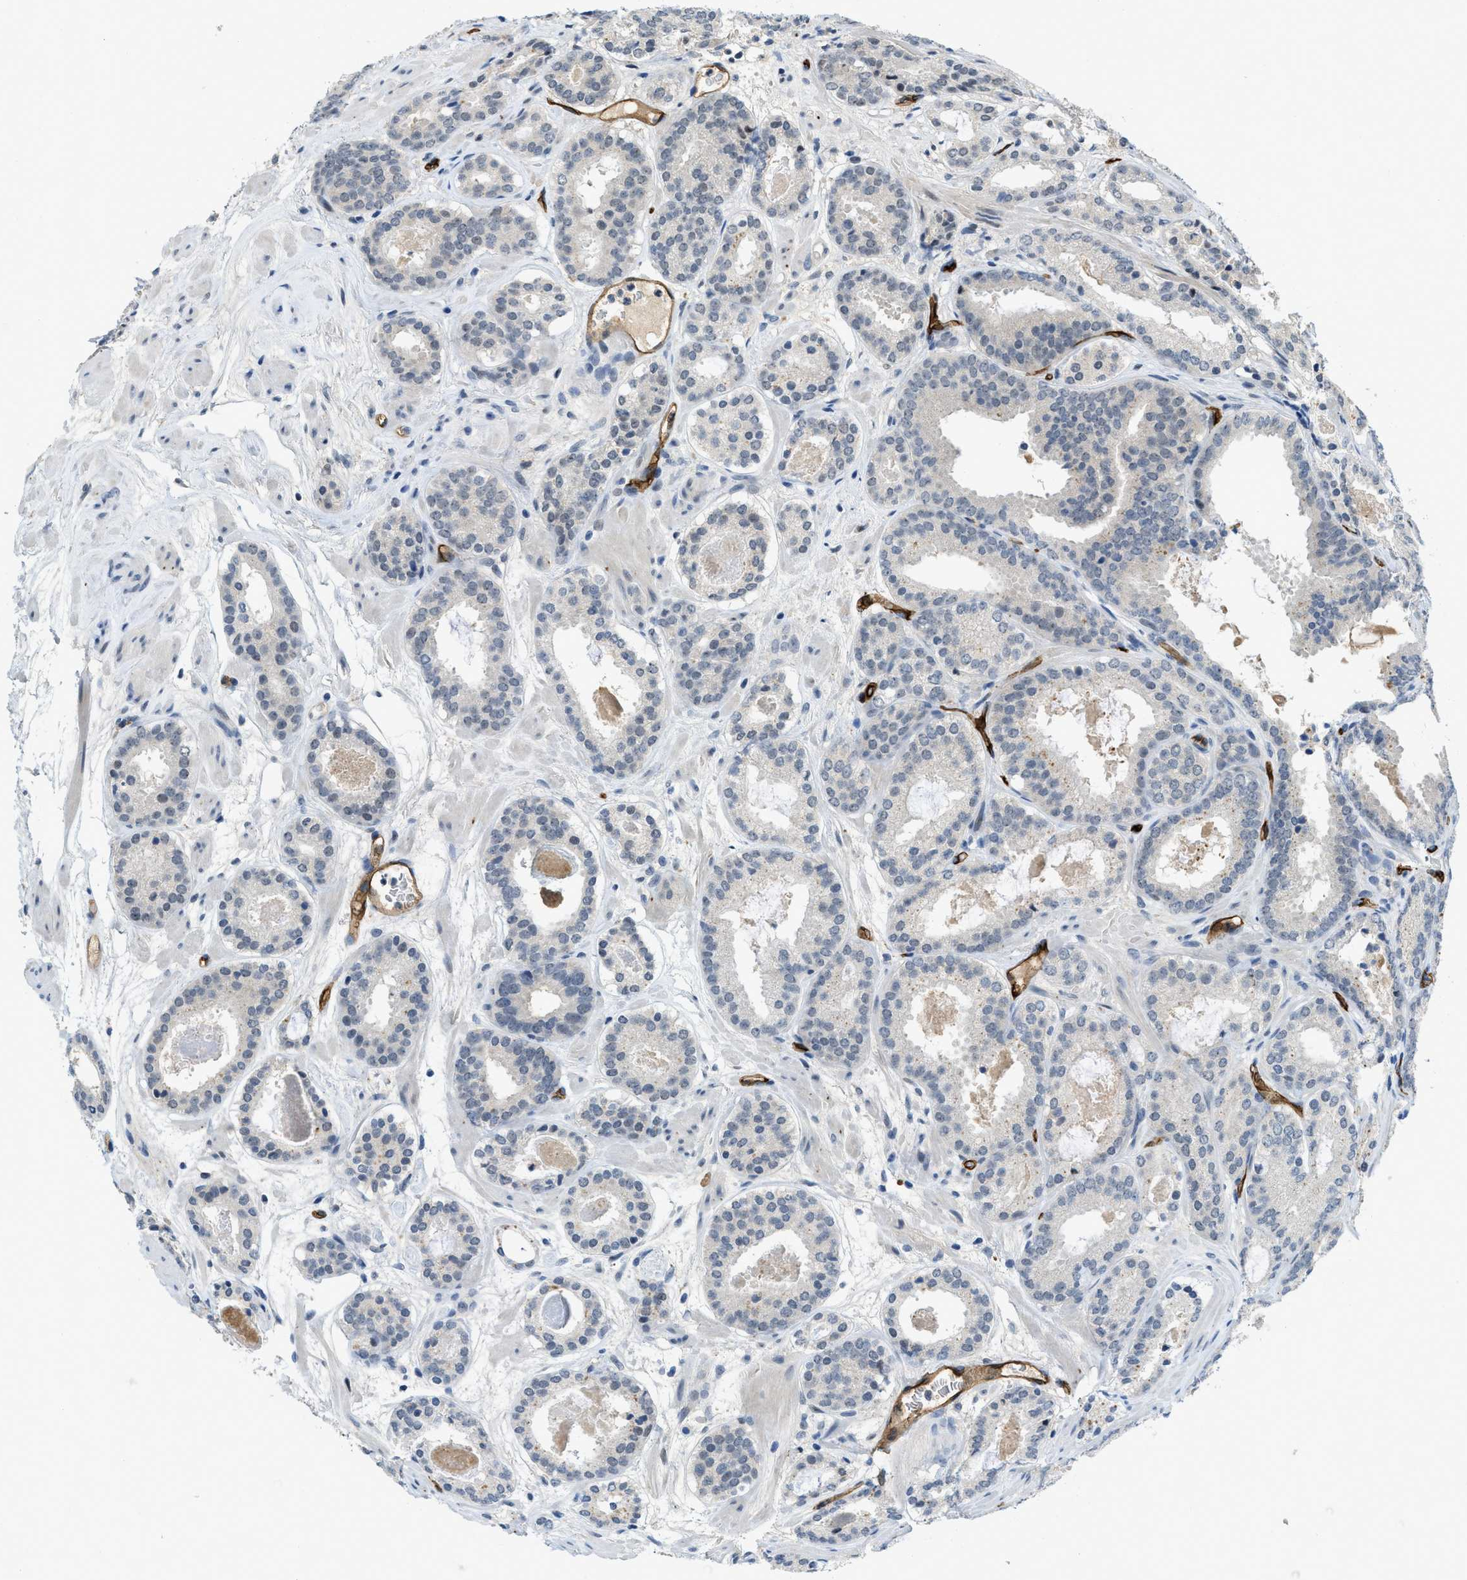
{"staining": {"intensity": "negative", "quantity": "none", "location": "none"}, "tissue": "prostate cancer", "cell_type": "Tumor cells", "image_type": "cancer", "snomed": [{"axis": "morphology", "description": "Adenocarcinoma, Low grade"}, {"axis": "topography", "description": "Prostate"}], "caption": "A micrograph of human prostate cancer (low-grade adenocarcinoma) is negative for staining in tumor cells.", "gene": "SLCO2A1", "patient": {"sex": "male", "age": 69}}